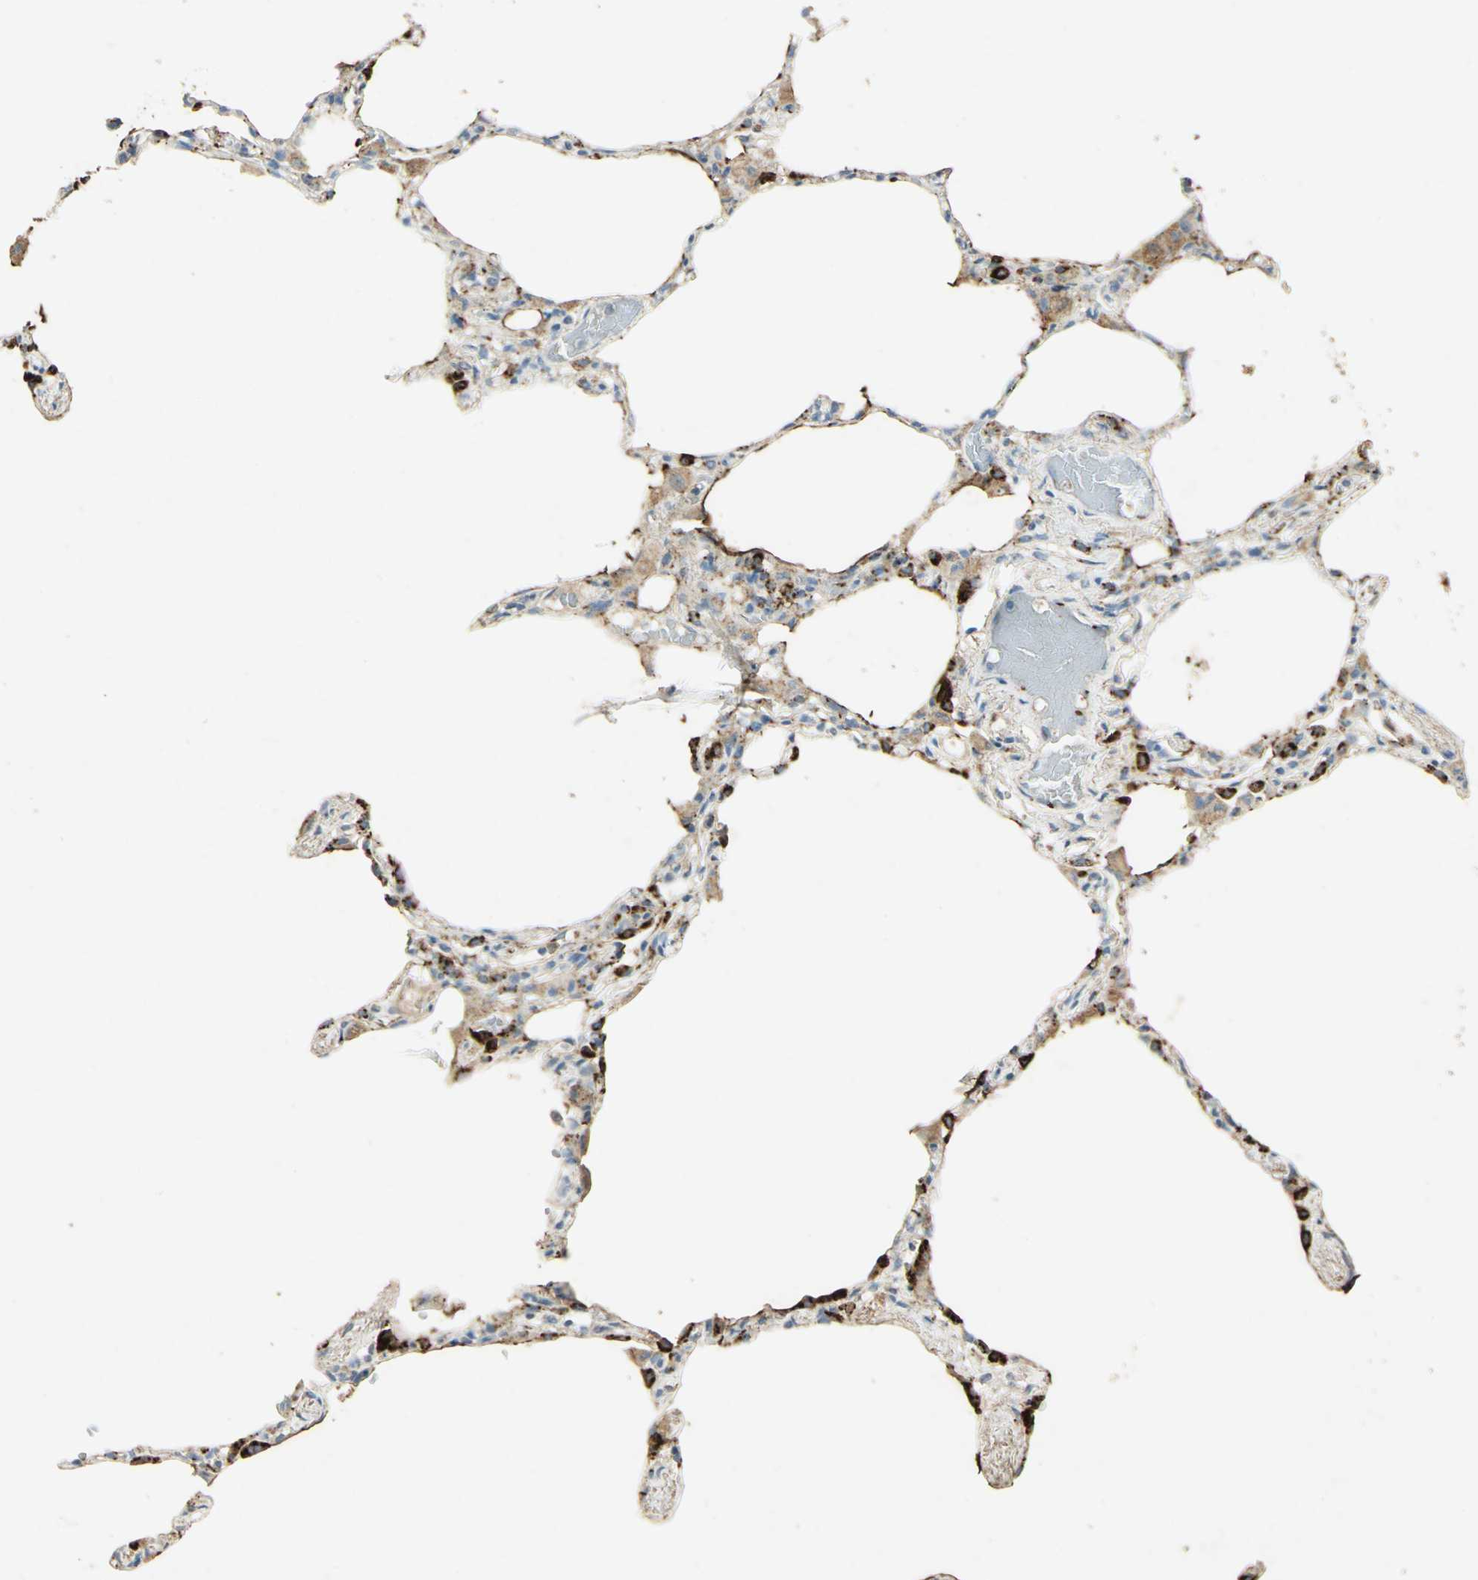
{"staining": {"intensity": "strong", "quantity": "<25%", "location": "cytoplasmic/membranous,nuclear"}, "tissue": "lung", "cell_type": "Alveolar cells", "image_type": "normal", "snomed": [{"axis": "morphology", "description": "Normal tissue, NOS"}, {"axis": "topography", "description": "Lung"}], "caption": "Protein expression by IHC displays strong cytoplasmic/membranous,nuclear positivity in about <25% of alveolar cells in benign lung.", "gene": "CAMK2B", "patient": {"sex": "female", "age": 49}}